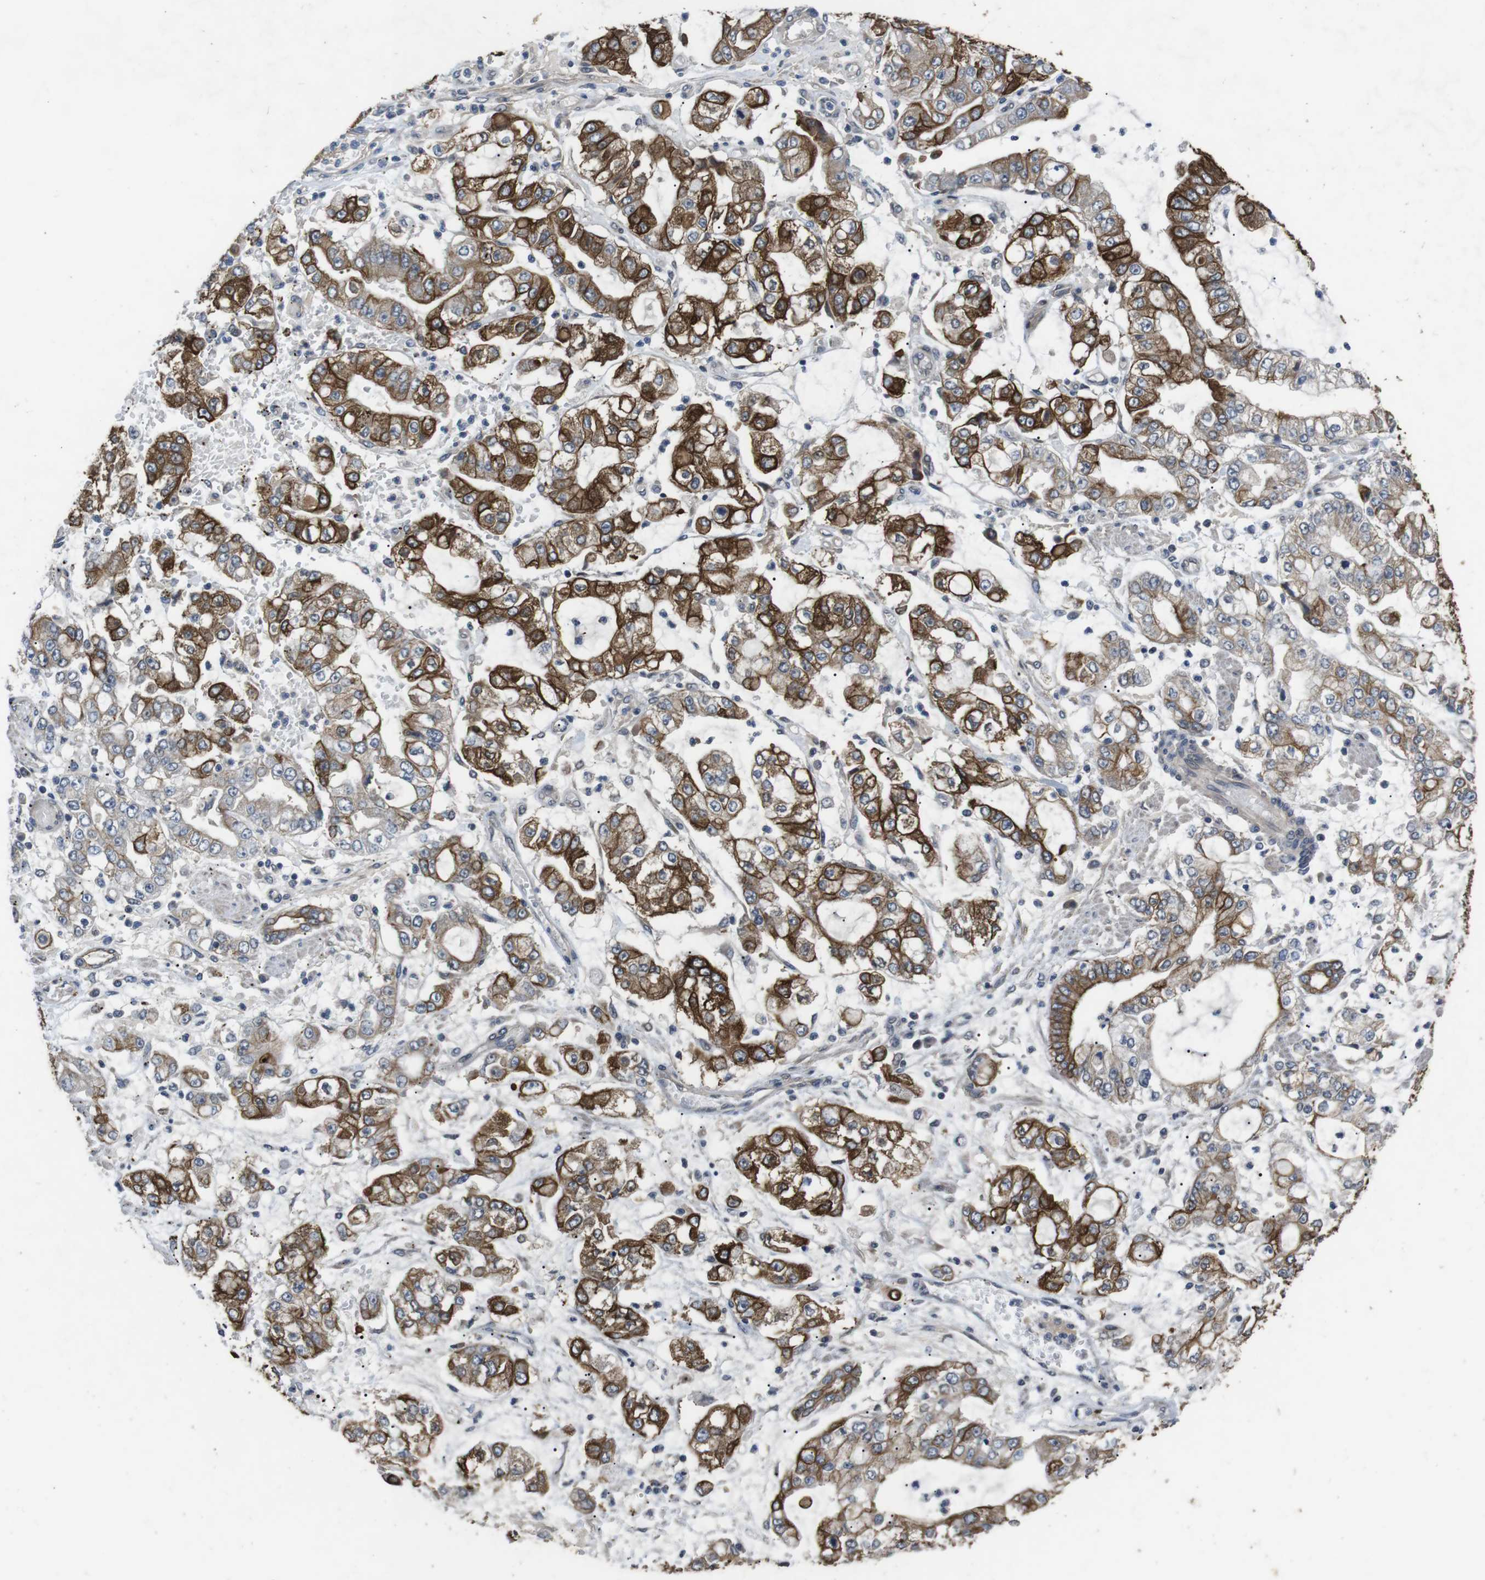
{"staining": {"intensity": "strong", "quantity": "25%-75%", "location": "cytoplasmic/membranous"}, "tissue": "stomach cancer", "cell_type": "Tumor cells", "image_type": "cancer", "snomed": [{"axis": "morphology", "description": "Adenocarcinoma, NOS"}, {"axis": "topography", "description": "Stomach"}], "caption": "Adenocarcinoma (stomach) tissue displays strong cytoplasmic/membranous staining in approximately 25%-75% of tumor cells, visualized by immunohistochemistry.", "gene": "ADGRL3", "patient": {"sex": "male", "age": 76}}